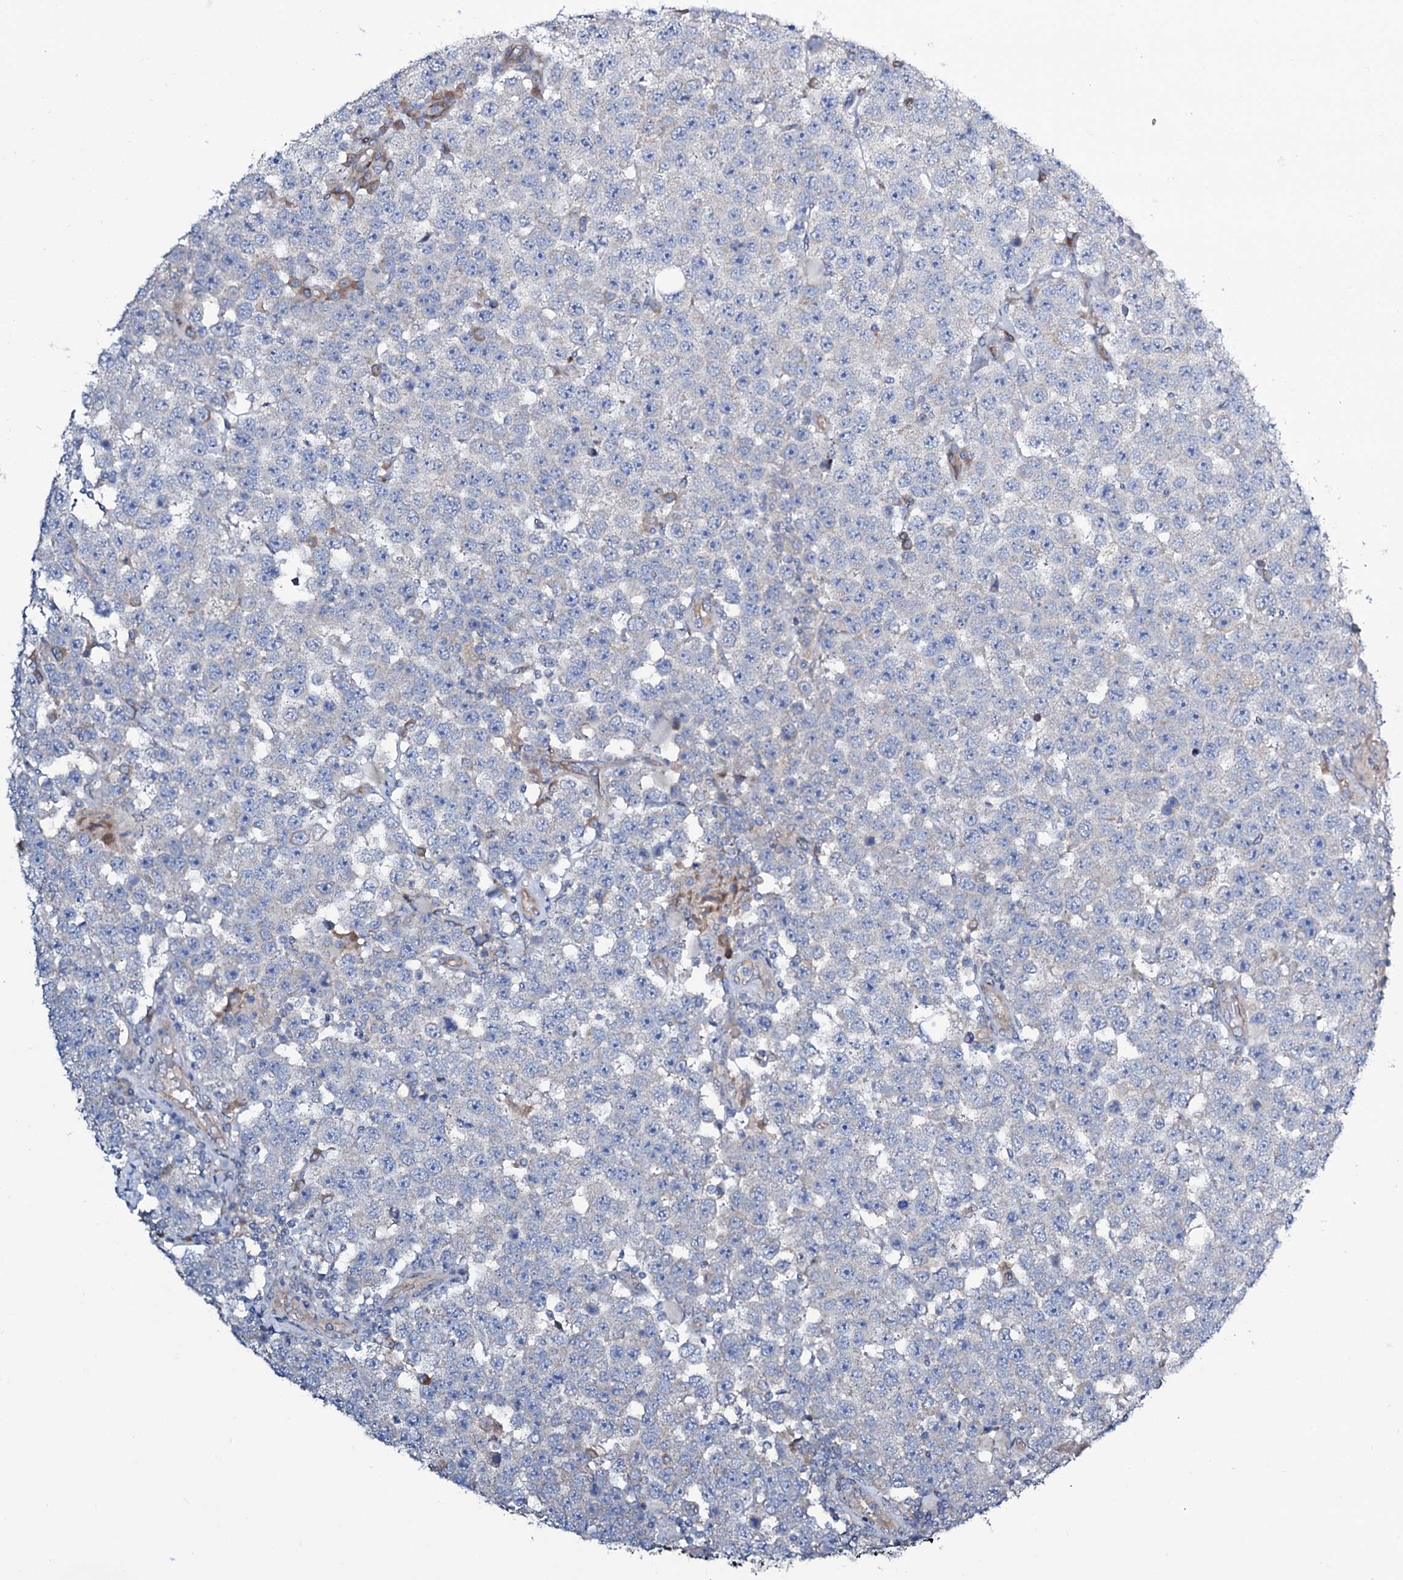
{"staining": {"intensity": "negative", "quantity": "none", "location": "none"}, "tissue": "testis cancer", "cell_type": "Tumor cells", "image_type": "cancer", "snomed": [{"axis": "morphology", "description": "Seminoma, NOS"}, {"axis": "topography", "description": "Testis"}], "caption": "The immunohistochemistry (IHC) histopathology image has no significant positivity in tumor cells of testis cancer (seminoma) tissue.", "gene": "STARD13", "patient": {"sex": "male", "age": 28}}